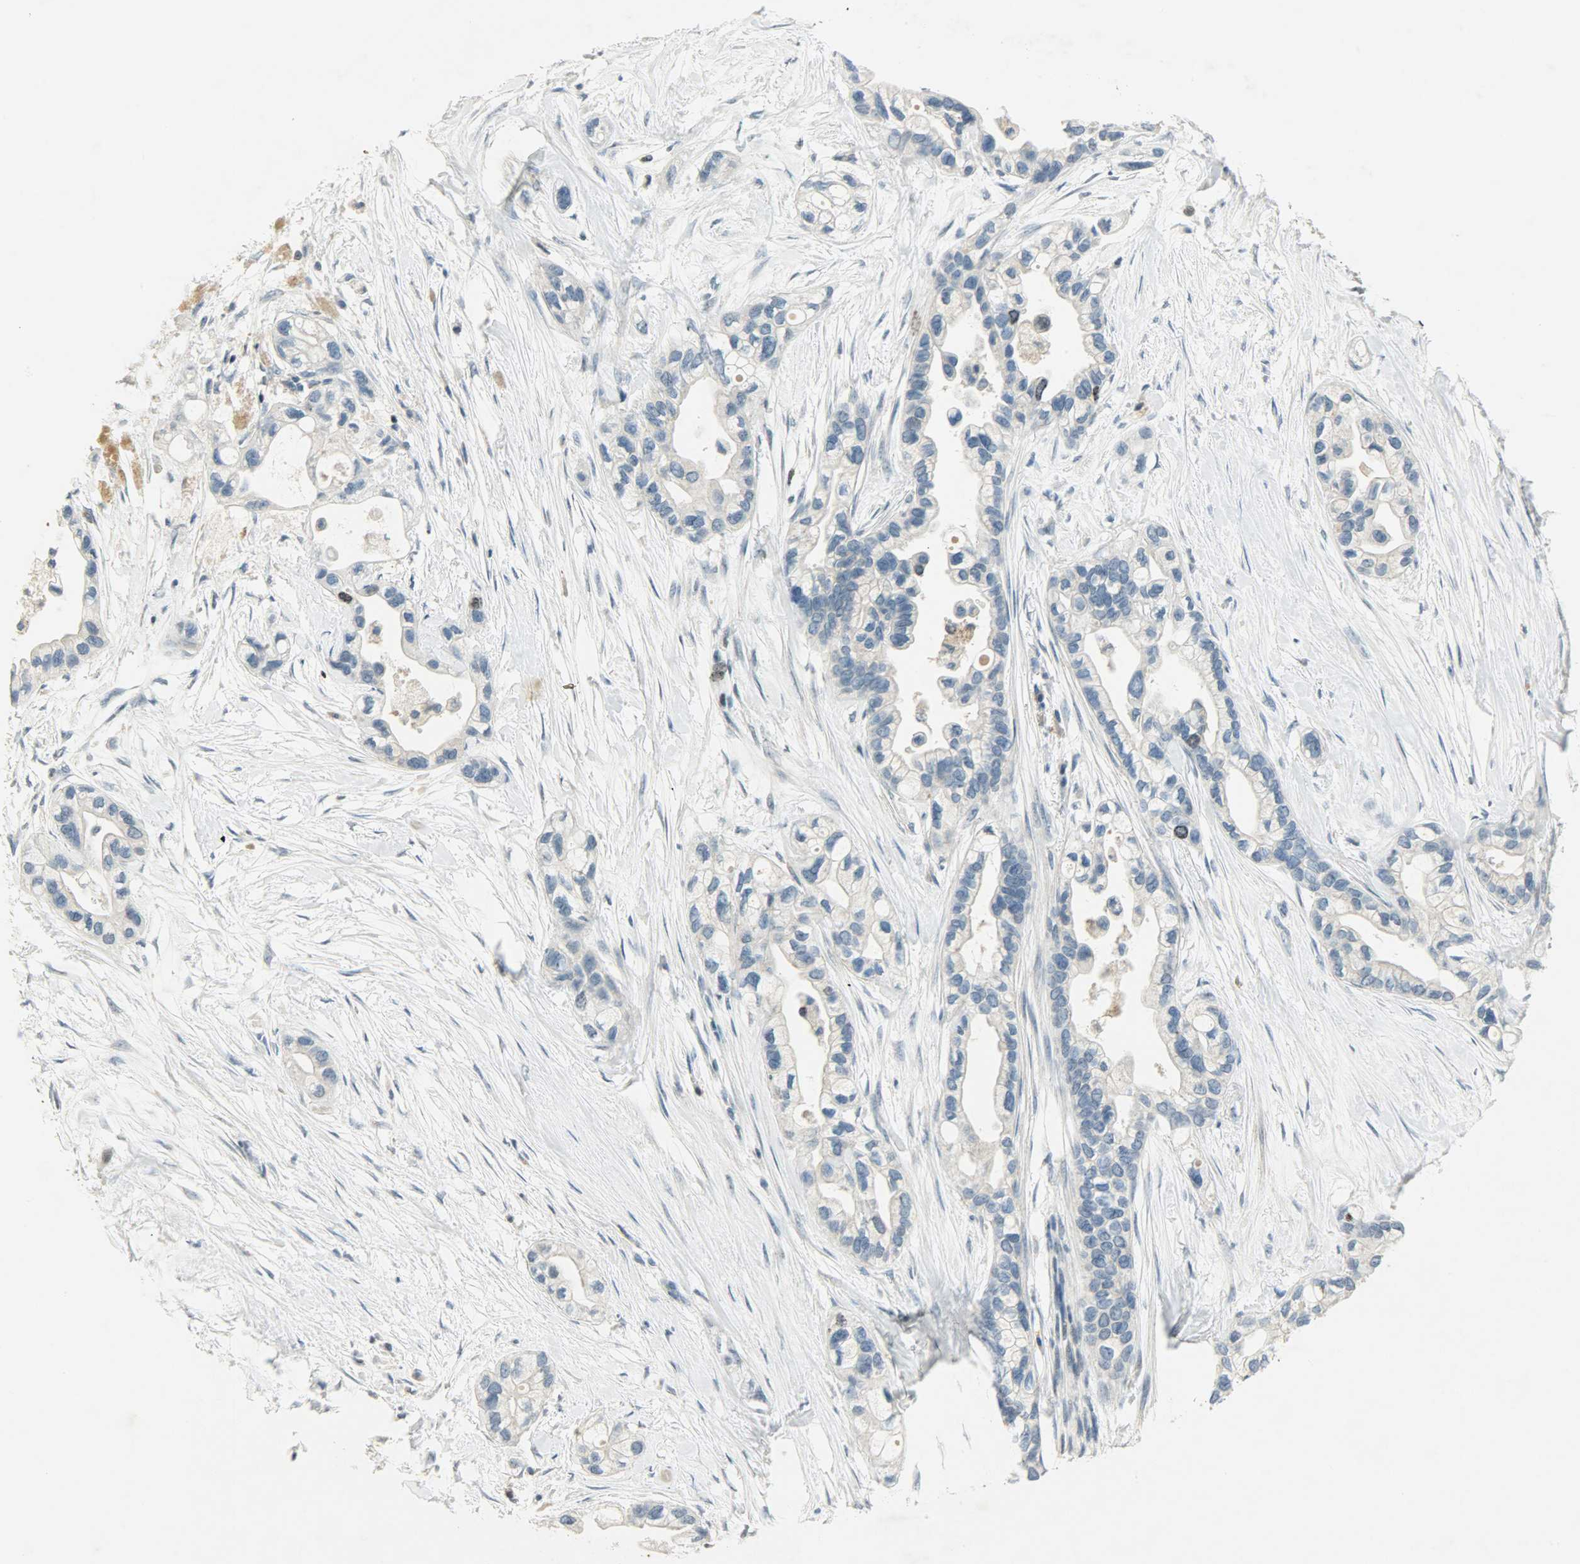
{"staining": {"intensity": "strong", "quantity": "<25%", "location": "nuclear"}, "tissue": "pancreatic cancer", "cell_type": "Tumor cells", "image_type": "cancer", "snomed": [{"axis": "morphology", "description": "Adenocarcinoma, NOS"}, {"axis": "topography", "description": "Pancreas"}], "caption": "Protein staining of adenocarcinoma (pancreatic) tissue exhibits strong nuclear staining in approximately <25% of tumor cells.", "gene": "AURKB", "patient": {"sex": "female", "age": 77}}